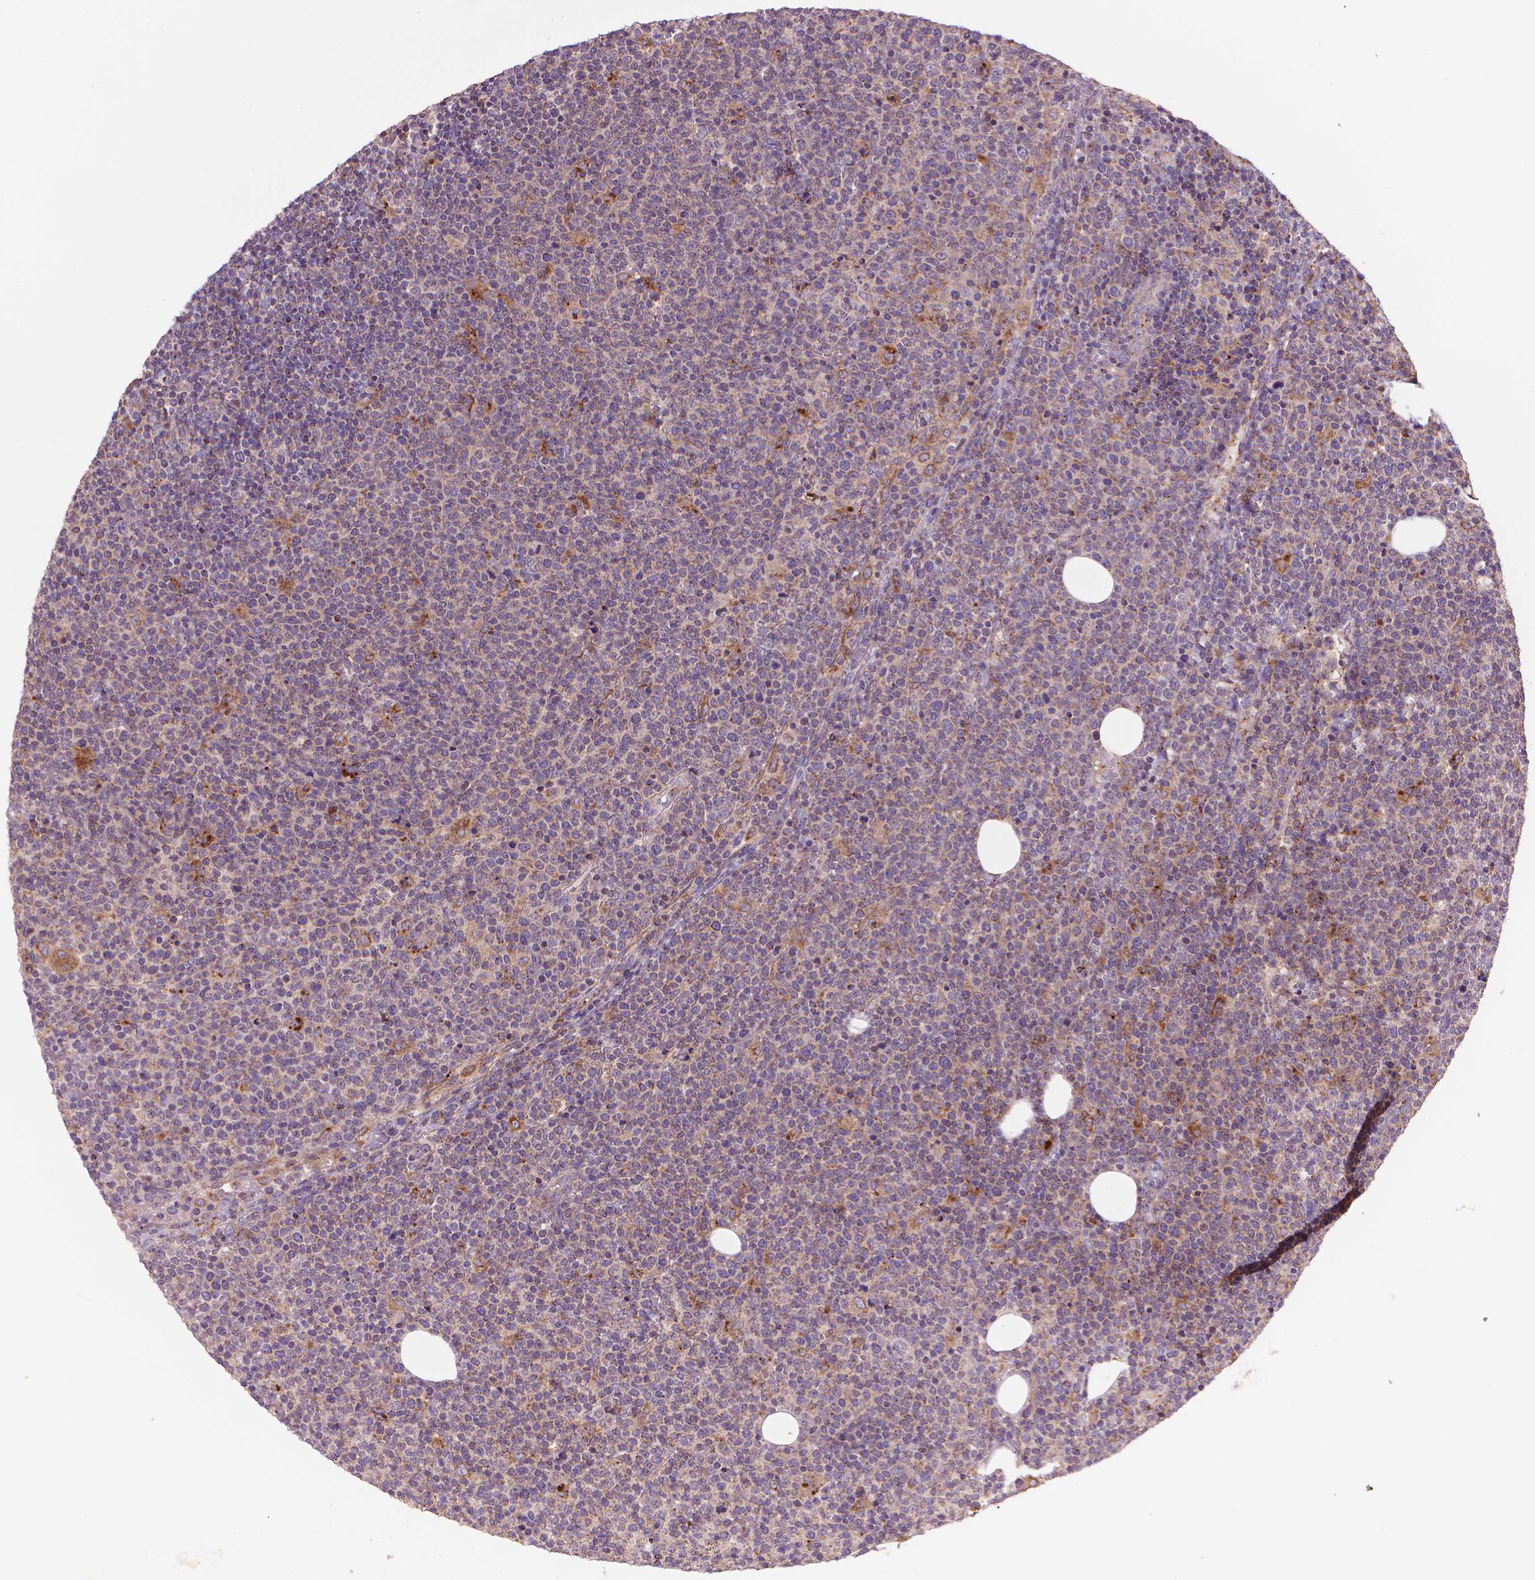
{"staining": {"intensity": "moderate", "quantity": "<25%", "location": "cytoplasmic/membranous"}, "tissue": "lymphoma", "cell_type": "Tumor cells", "image_type": "cancer", "snomed": [{"axis": "morphology", "description": "Malignant lymphoma, non-Hodgkin's type, High grade"}, {"axis": "topography", "description": "Lymph node"}], "caption": "An immunohistochemistry photomicrograph of neoplastic tissue is shown. Protein staining in brown highlights moderate cytoplasmic/membranous positivity in high-grade malignant lymphoma, non-Hodgkin's type within tumor cells. (brown staining indicates protein expression, while blue staining denotes nuclei).", "gene": "GLB1", "patient": {"sex": "male", "age": 61}}